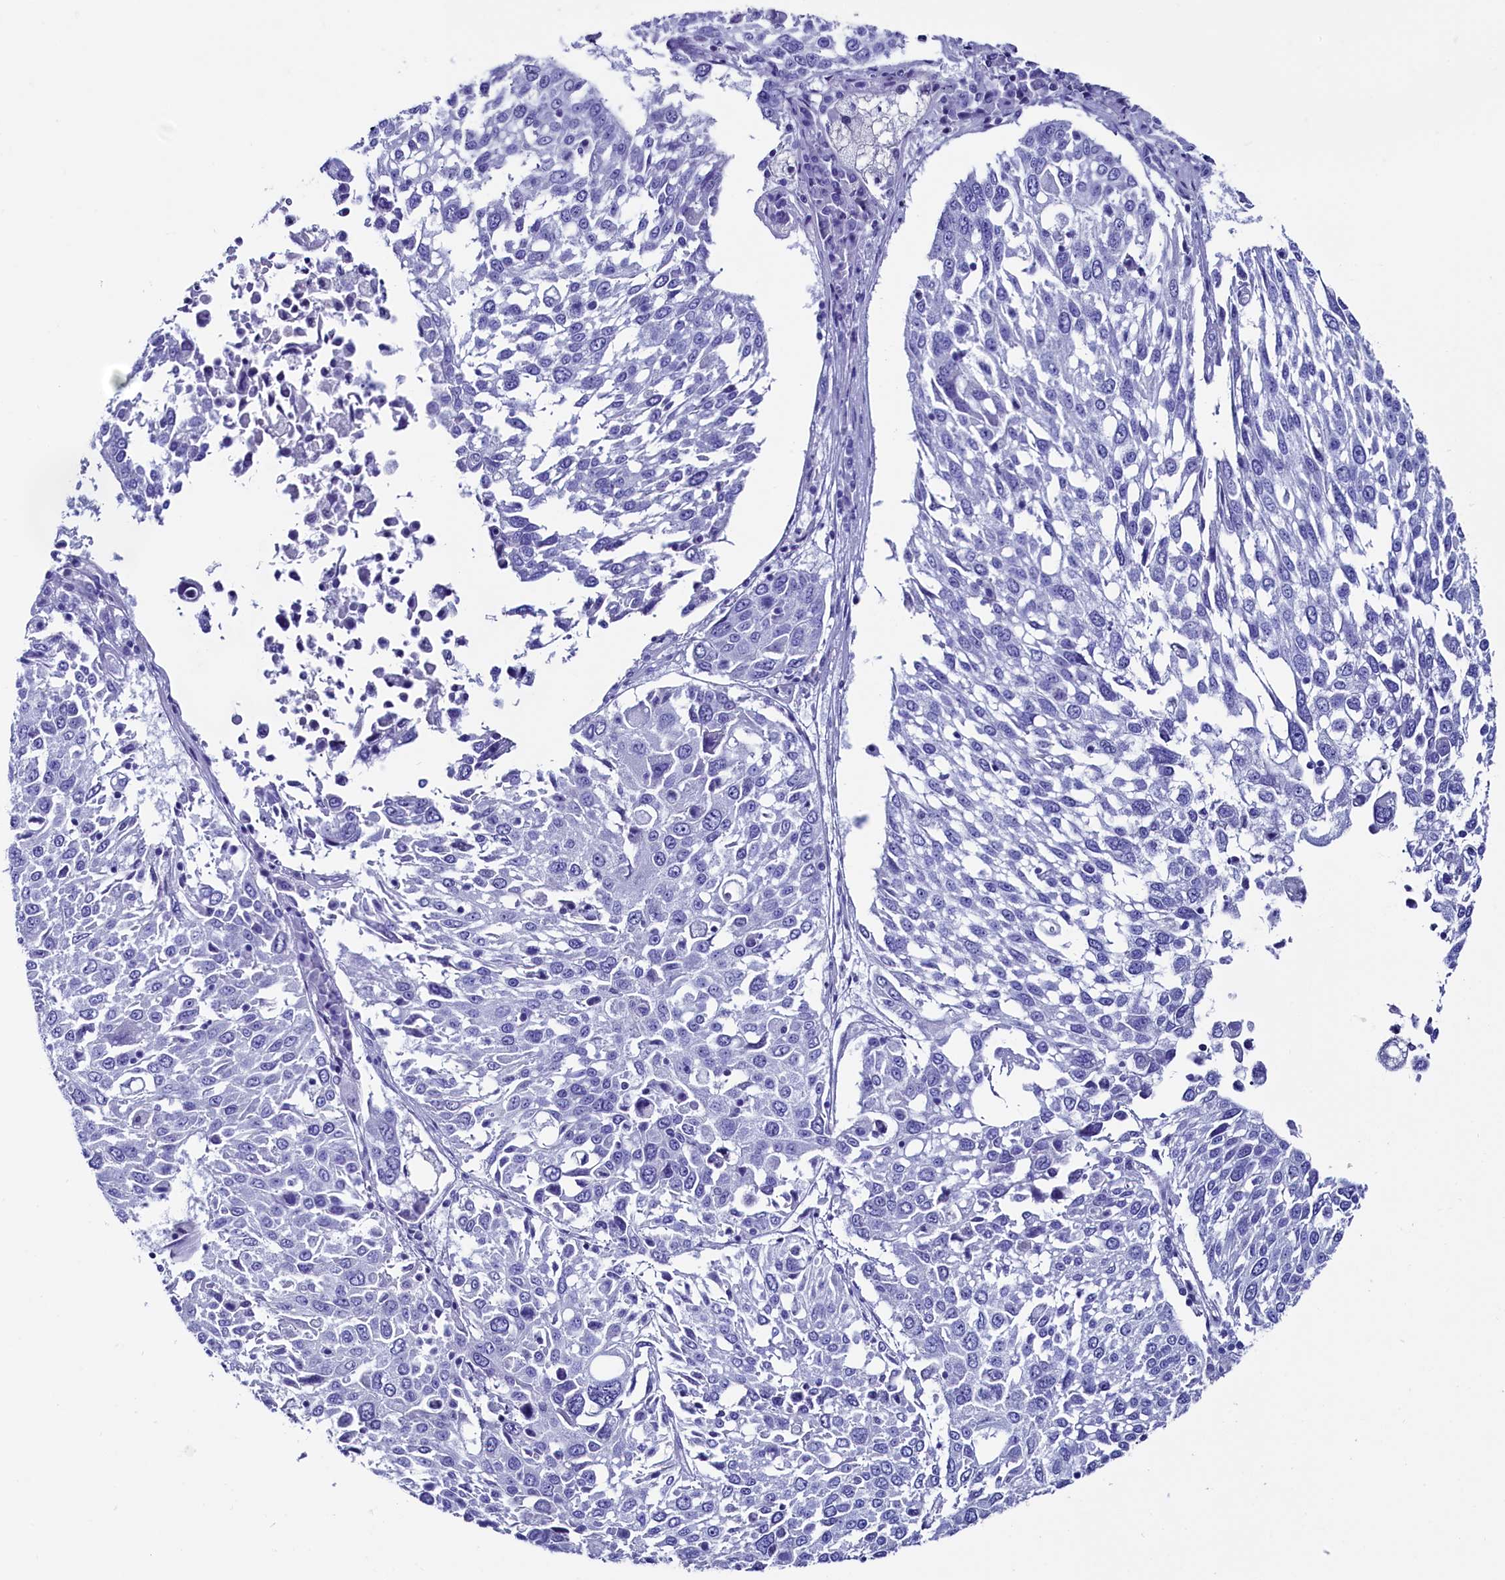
{"staining": {"intensity": "negative", "quantity": "none", "location": "none"}, "tissue": "lung cancer", "cell_type": "Tumor cells", "image_type": "cancer", "snomed": [{"axis": "morphology", "description": "Squamous cell carcinoma, NOS"}, {"axis": "topography", "description": "Lung"}], "caption": "The photomicrograph shows no significant expression in tumor cells of lung cancer.", "gene": "ANKRD29", "patient": {"sex": "male", "age": 65}}